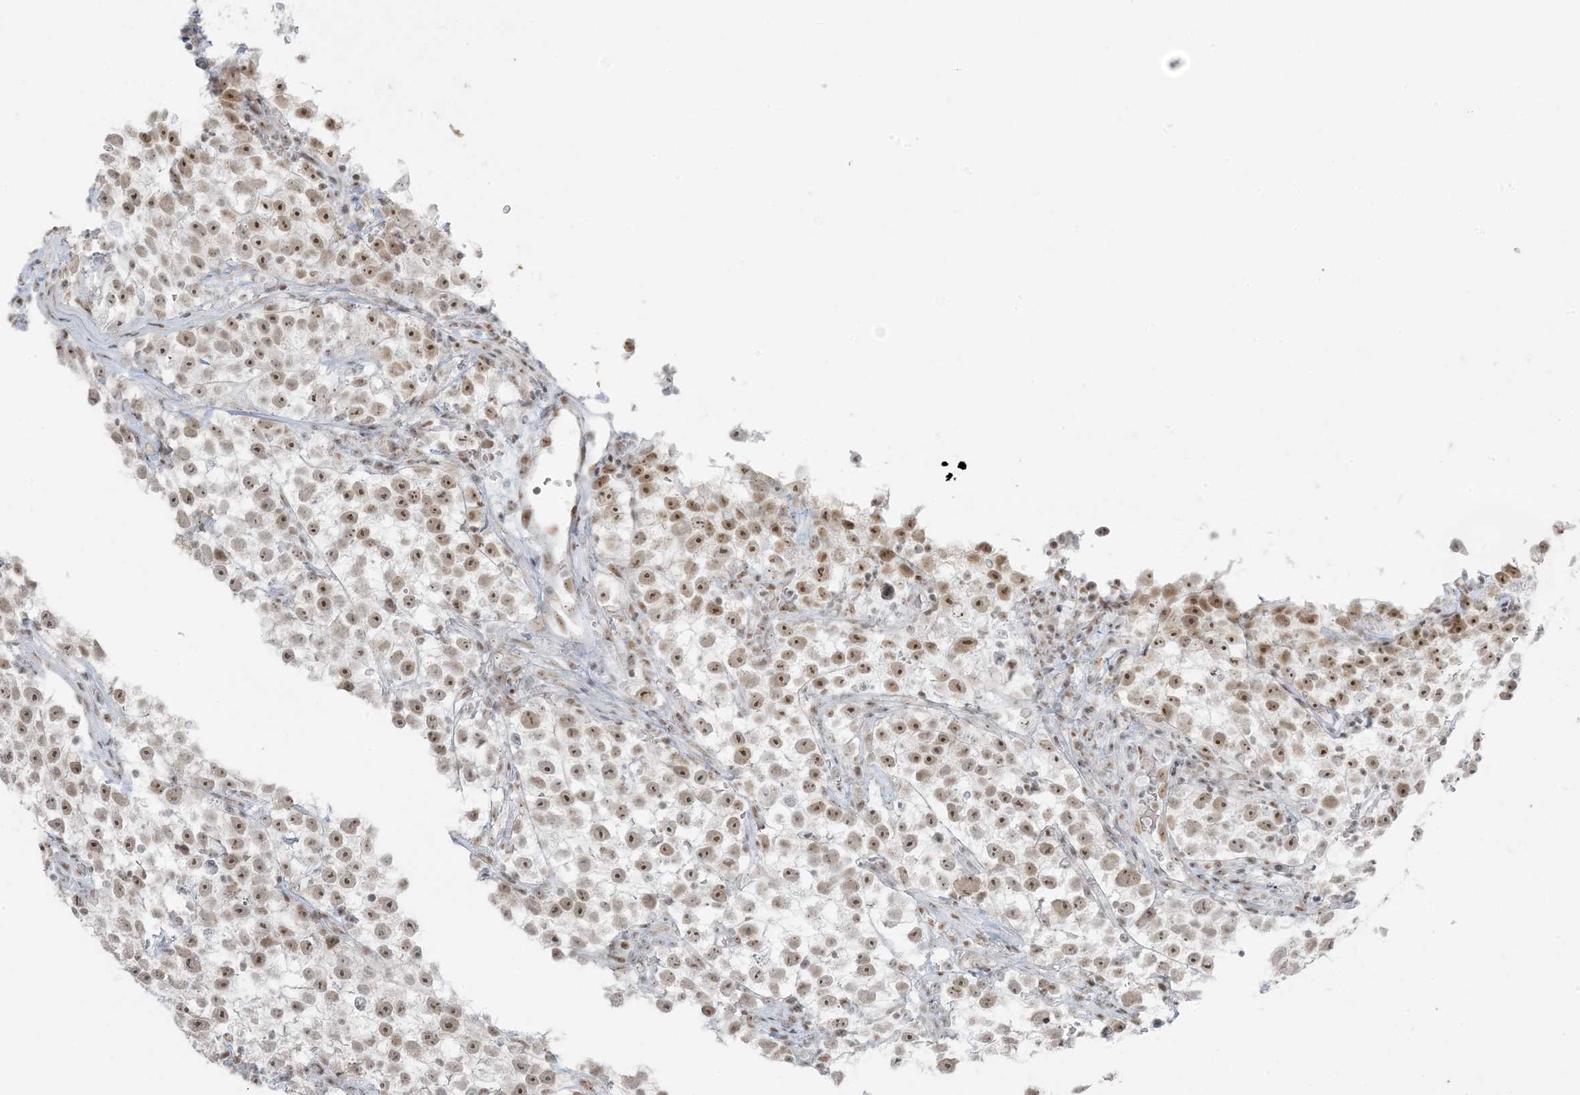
{"staining": {"intensity": "moderate", "quantity": ">75%", "location": "nuclear"}, "tissue": "testis cancer", "cell_type": "Tumor cells", "image_type": "cancer", "snomed": [{"axis": "morphology", "description": "Seminoma, NOS"}, {"axis": "topography", "description": "Testis"}], "caption": "Testis cancer (seminoma) stained with a protein marker shows moderate staining in tumor cells.", "gene": "ZNF787", "patient": {"sex": "male", "age": 22}}